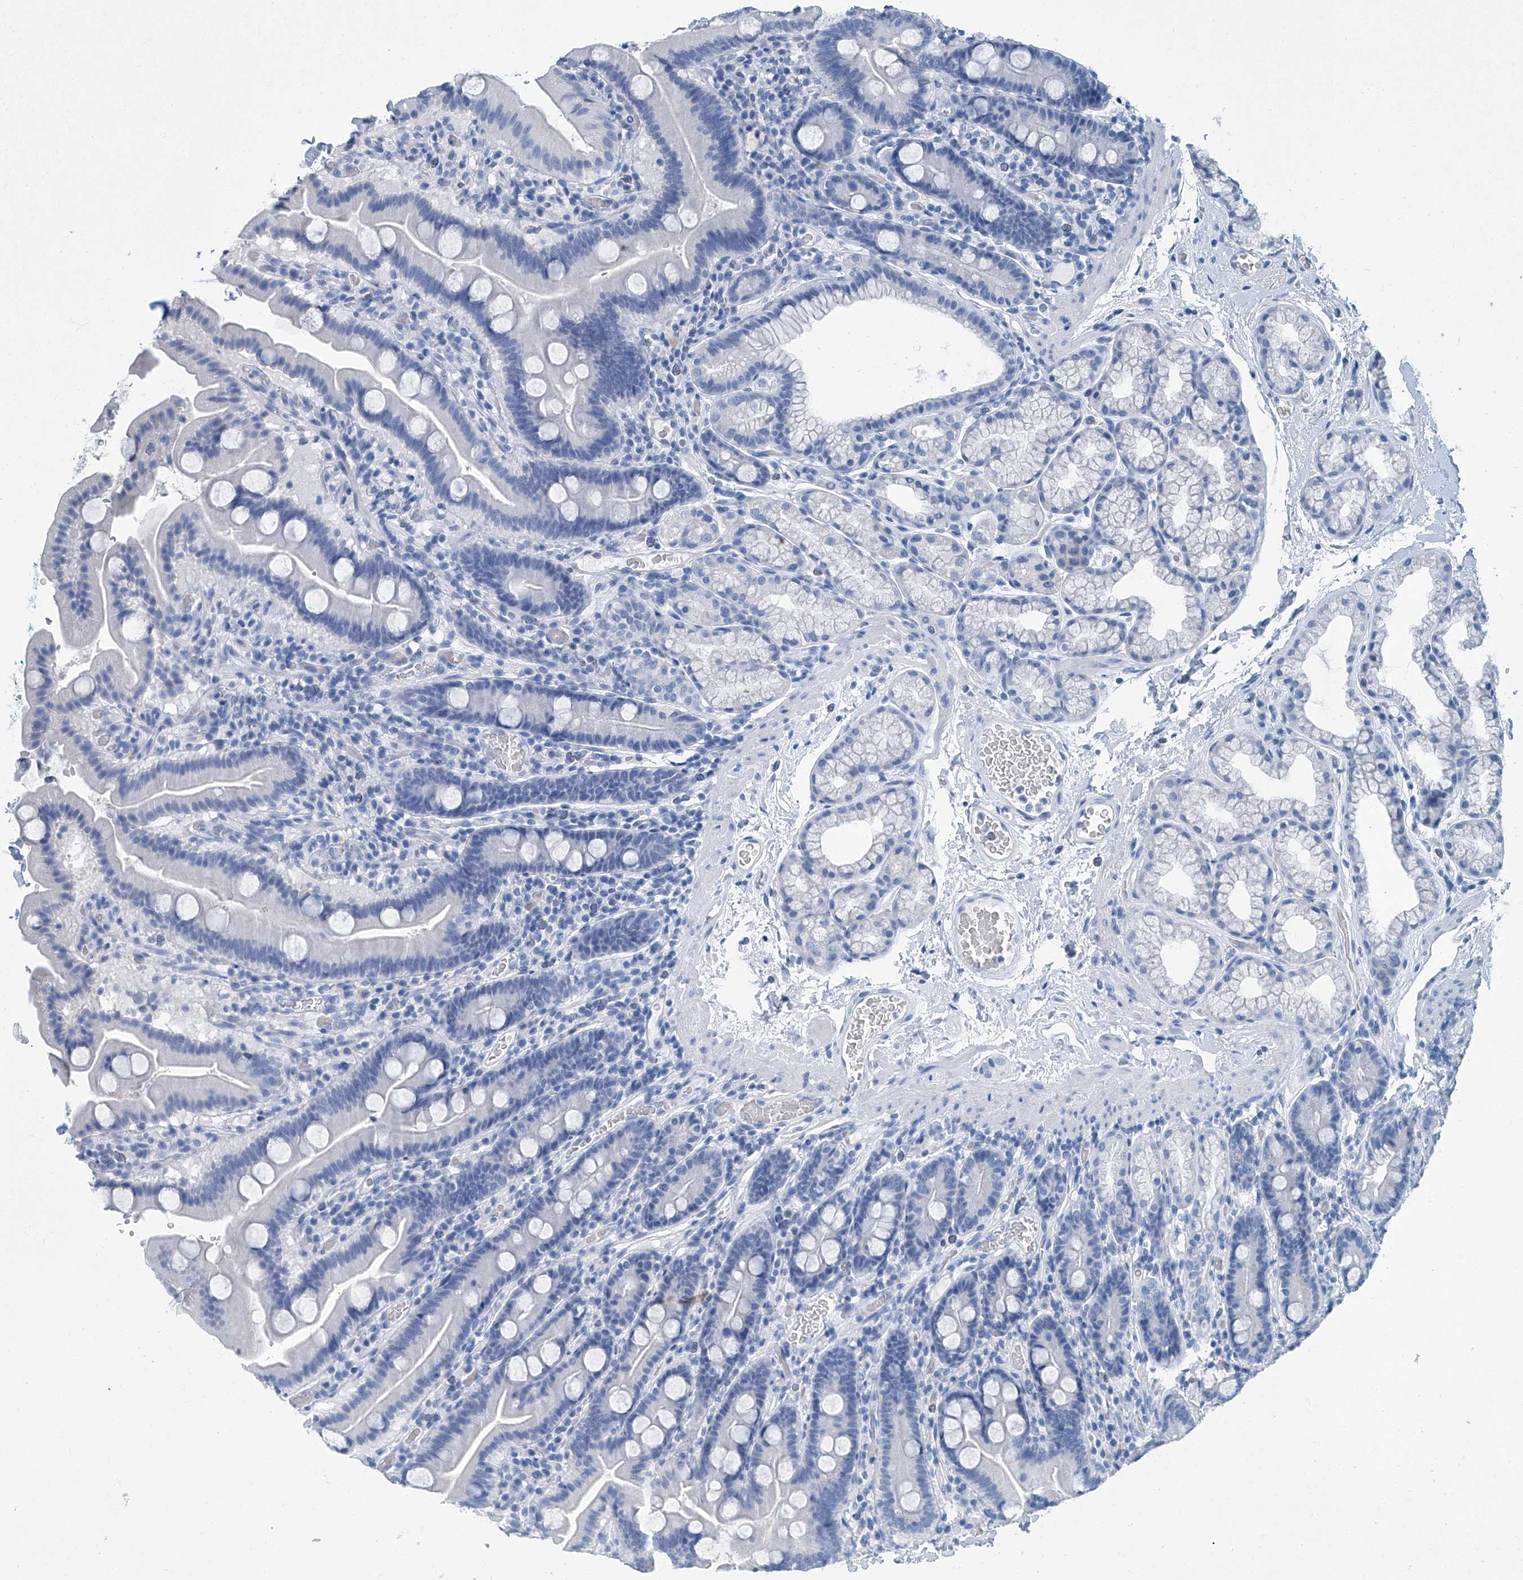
{"staining": {"intensity": "negative", "quantity": "none", "location": "none"}, "tissue": "duodenum", "cell_type": "Glandular cells", "image_type": "normal", "snomed": [{"axis": "morphology", "description": "Normal tissue, NOS"}, {"axis": "topography", "description": "Duodenum"}], "caption": "A high-resolution image shows immunohistochemistry staining of unremarkable duodenum, which demonstrates no significant staining in glandular cells. (DAB IHC visualized using brightfield microscopy, high magnification).", "gene": "CYP2A7", "patient": {"sex": "male", "age": 55}}